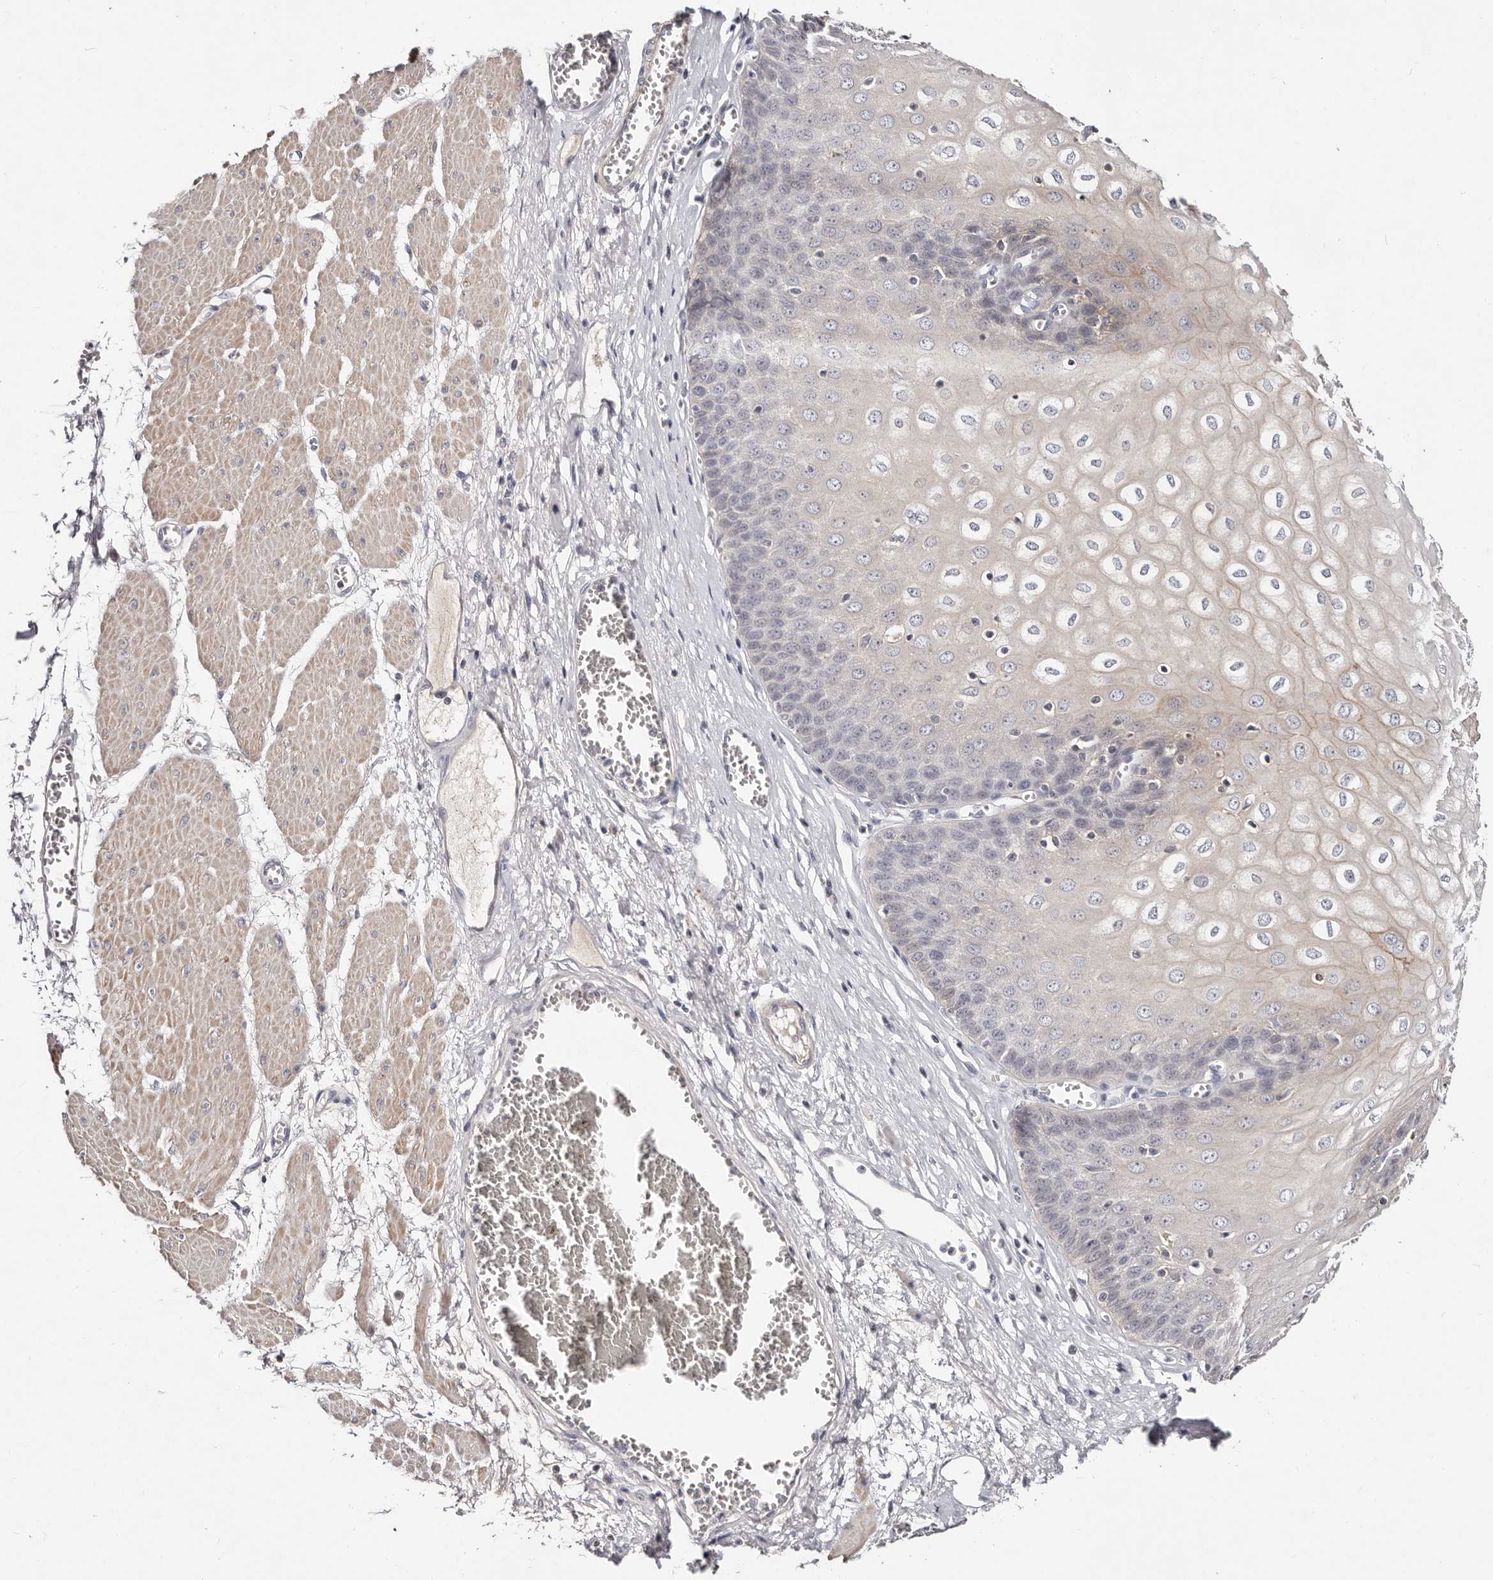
{"staining": {"intensity": "weak", "quantity": "<25%", "location": "cytoplasmic/membranous"}, "tissue": "esophagus", "cell_type": "Squamous epithelial cells", "image_type": "normal", "snomed": [{"axis": "morphology", "description": "Normal tissue, NOS"}, {"axis": "topography", "description": "Esophagus"}], "caption": "Esophagus stained for a protein using IHC demonstrates no staining squamous epithelial cells.", "gene": "MRPS33", "patient": {"sex": "male", "age": 60}}